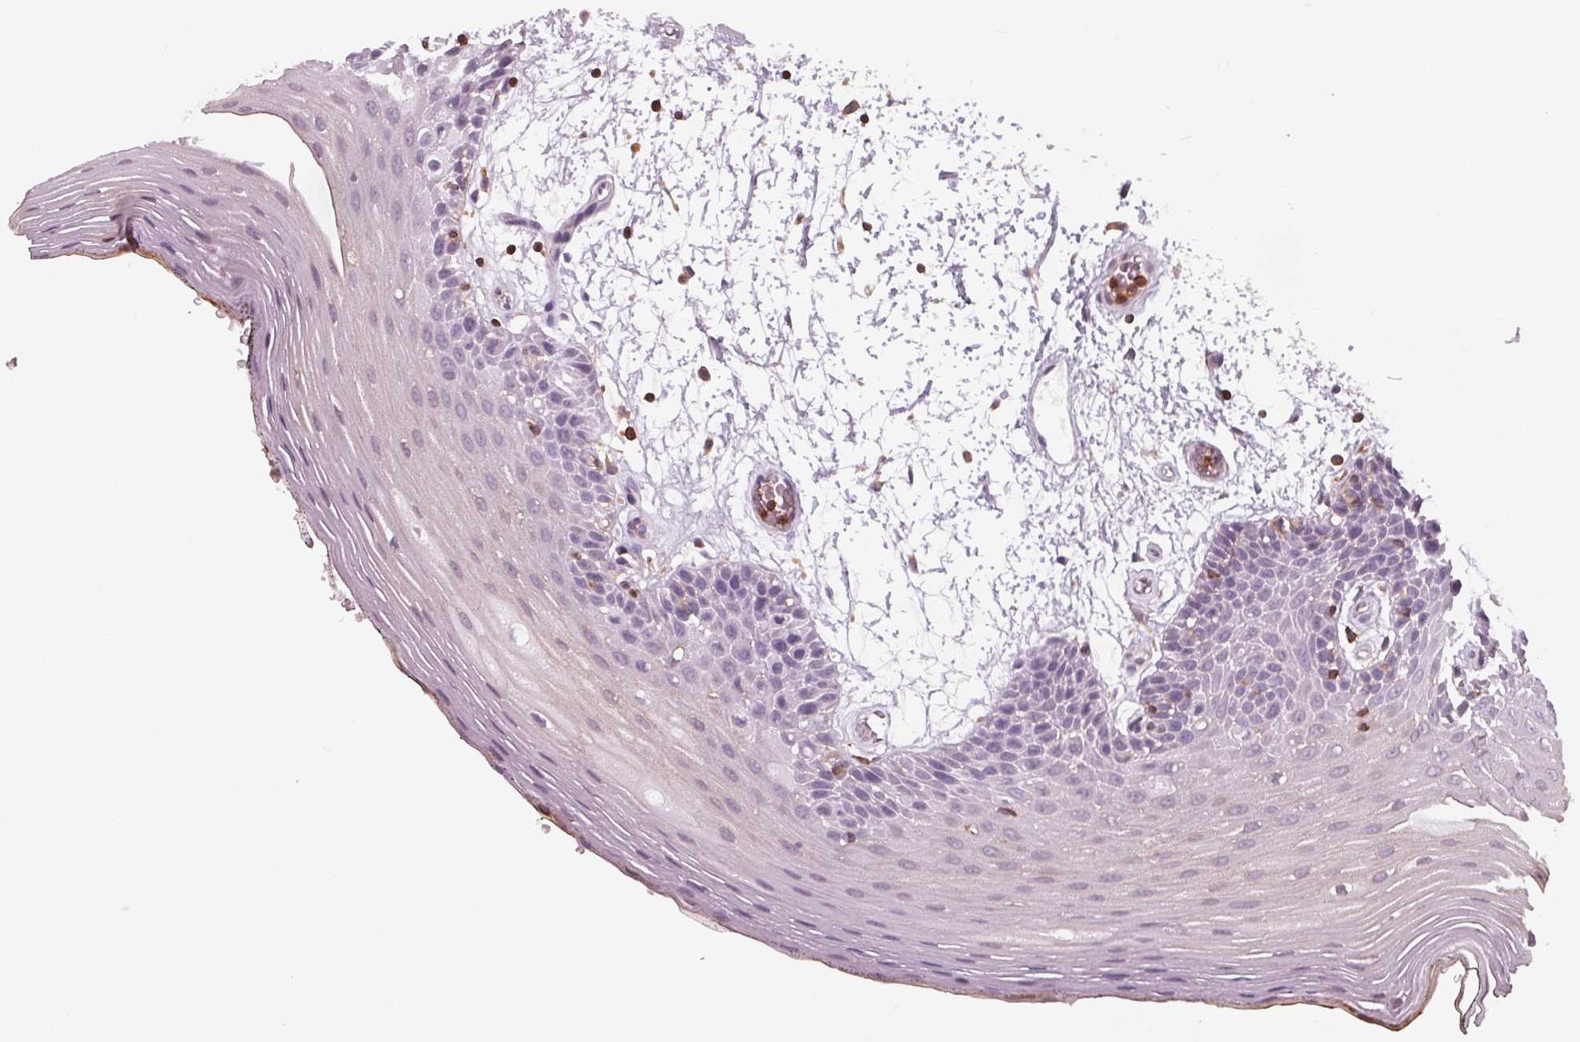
{"staining": {"intensity": "negative", "quantity": "none", "location": "none"}, "tissue": "oral mucosa", "cell_type": "Squamous epithelial cells", "image_type": "normal", "snomed": [{"axis": "morphology", "description": "Normal tissue, NOS"}, {"axis": "morphology", "description": "Squamous cell carcinoma, NOS"}, {"axis": "topography", "description": "Oral tissue"}, {"axis": "topography", "description": "Head-Neck"}], "caption": "An immunohistochemistry (IHC) image of normal oral mucosa is shown. There is no staining in squamous epithelial cells of oral mucosa.", "gene": "ARHGAP25", "patient": {"sex": "male", "age": 52}}